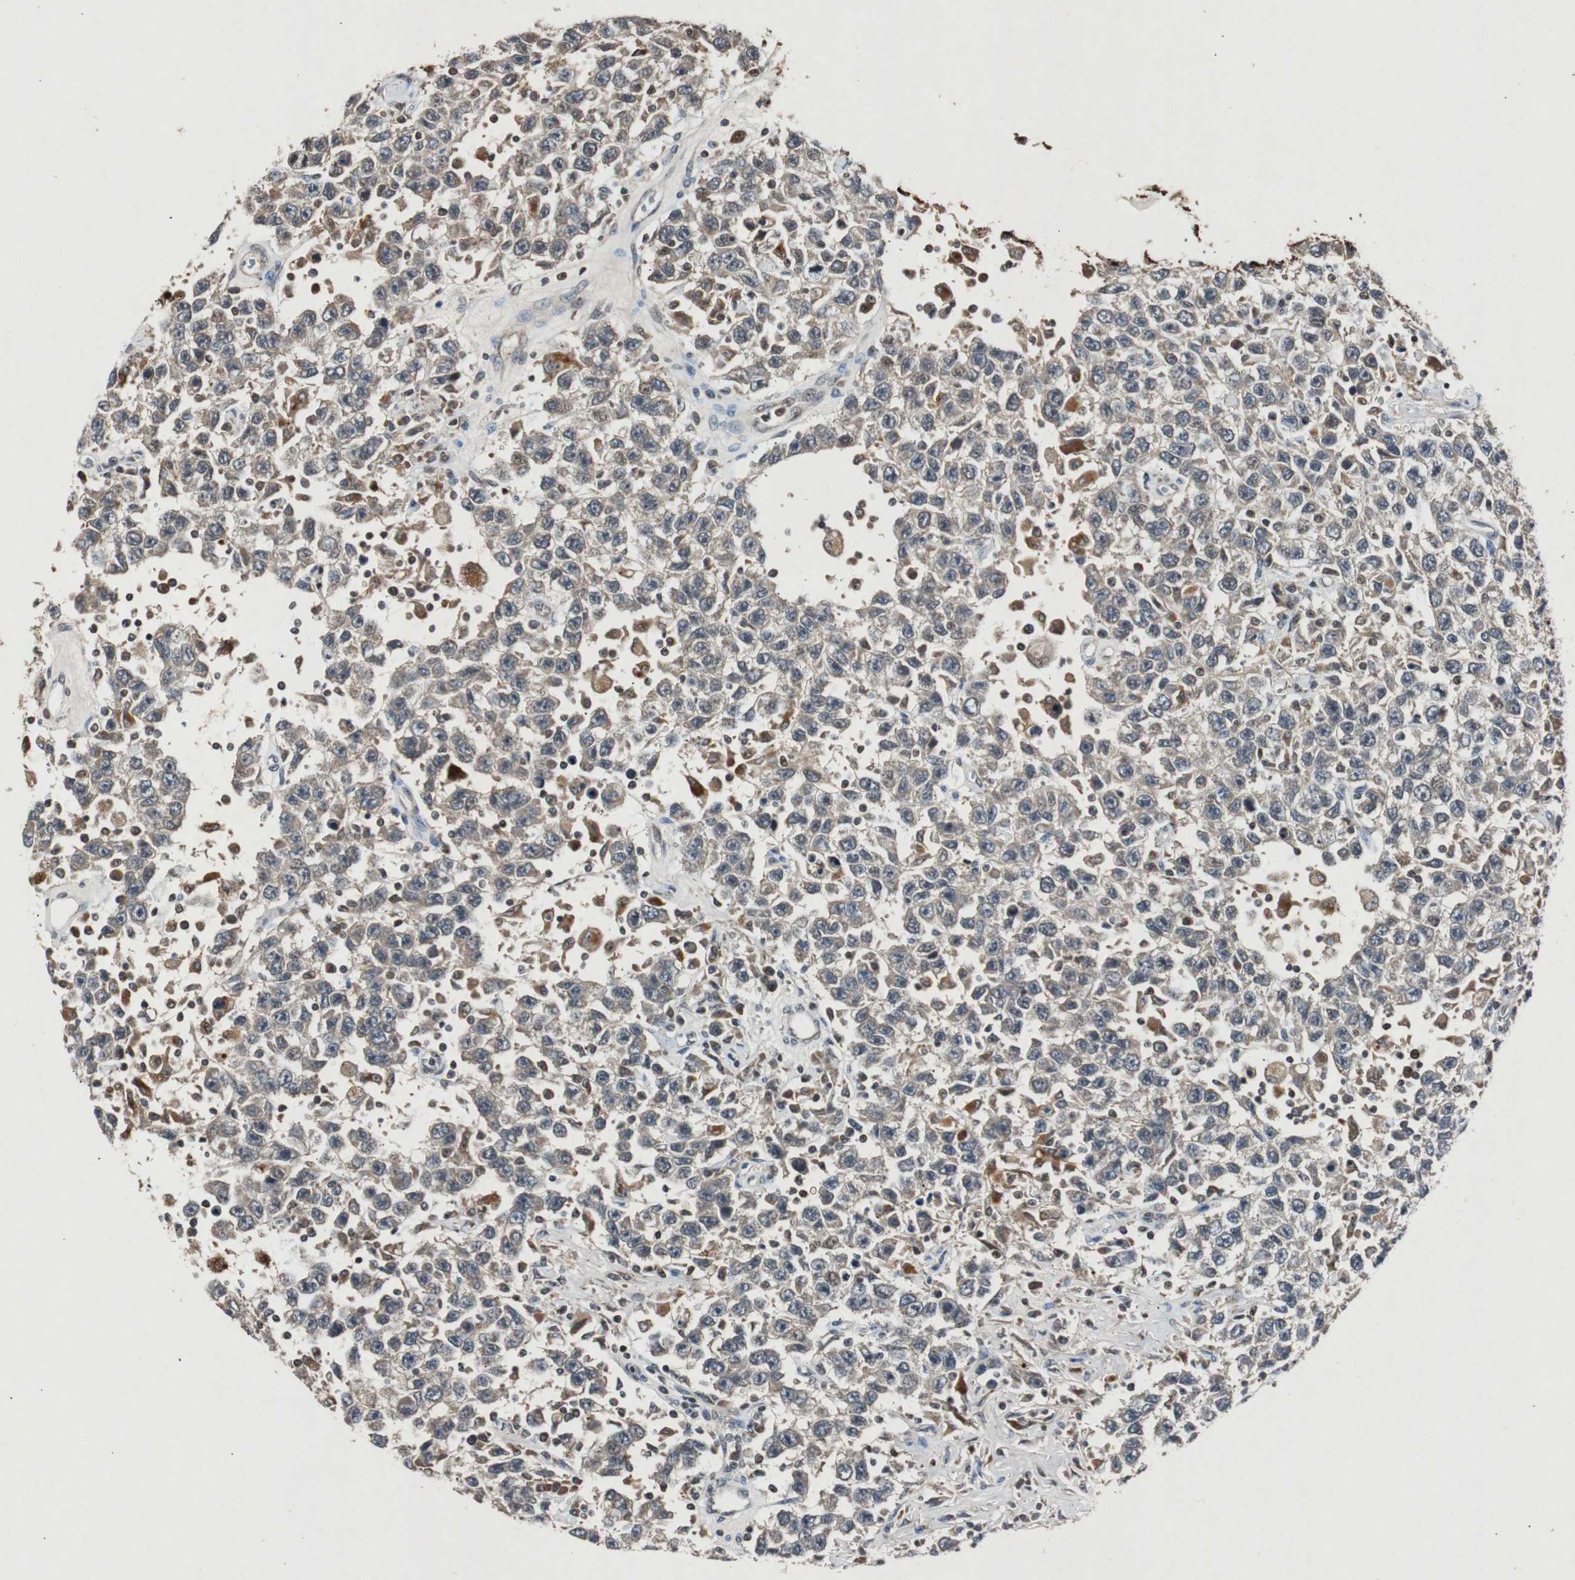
{"staining": {"intensity": "weak", "quantity": "<25%", "location": "cytoplasmic/membranous"}, "tissue": "testis cancer", "cell_type": "Tumor cells", "image_type": "cancer", "snomed": [{"axis": "morphology", "description": "Seminoma, NOS"}, {"axis": "topography", "description": "Testis"}], "caption": "Tumor cells show no significant protein expression in testis seminoma.", "gene": "SLIT2", "patient": {"sex": "male", "age": 41}}